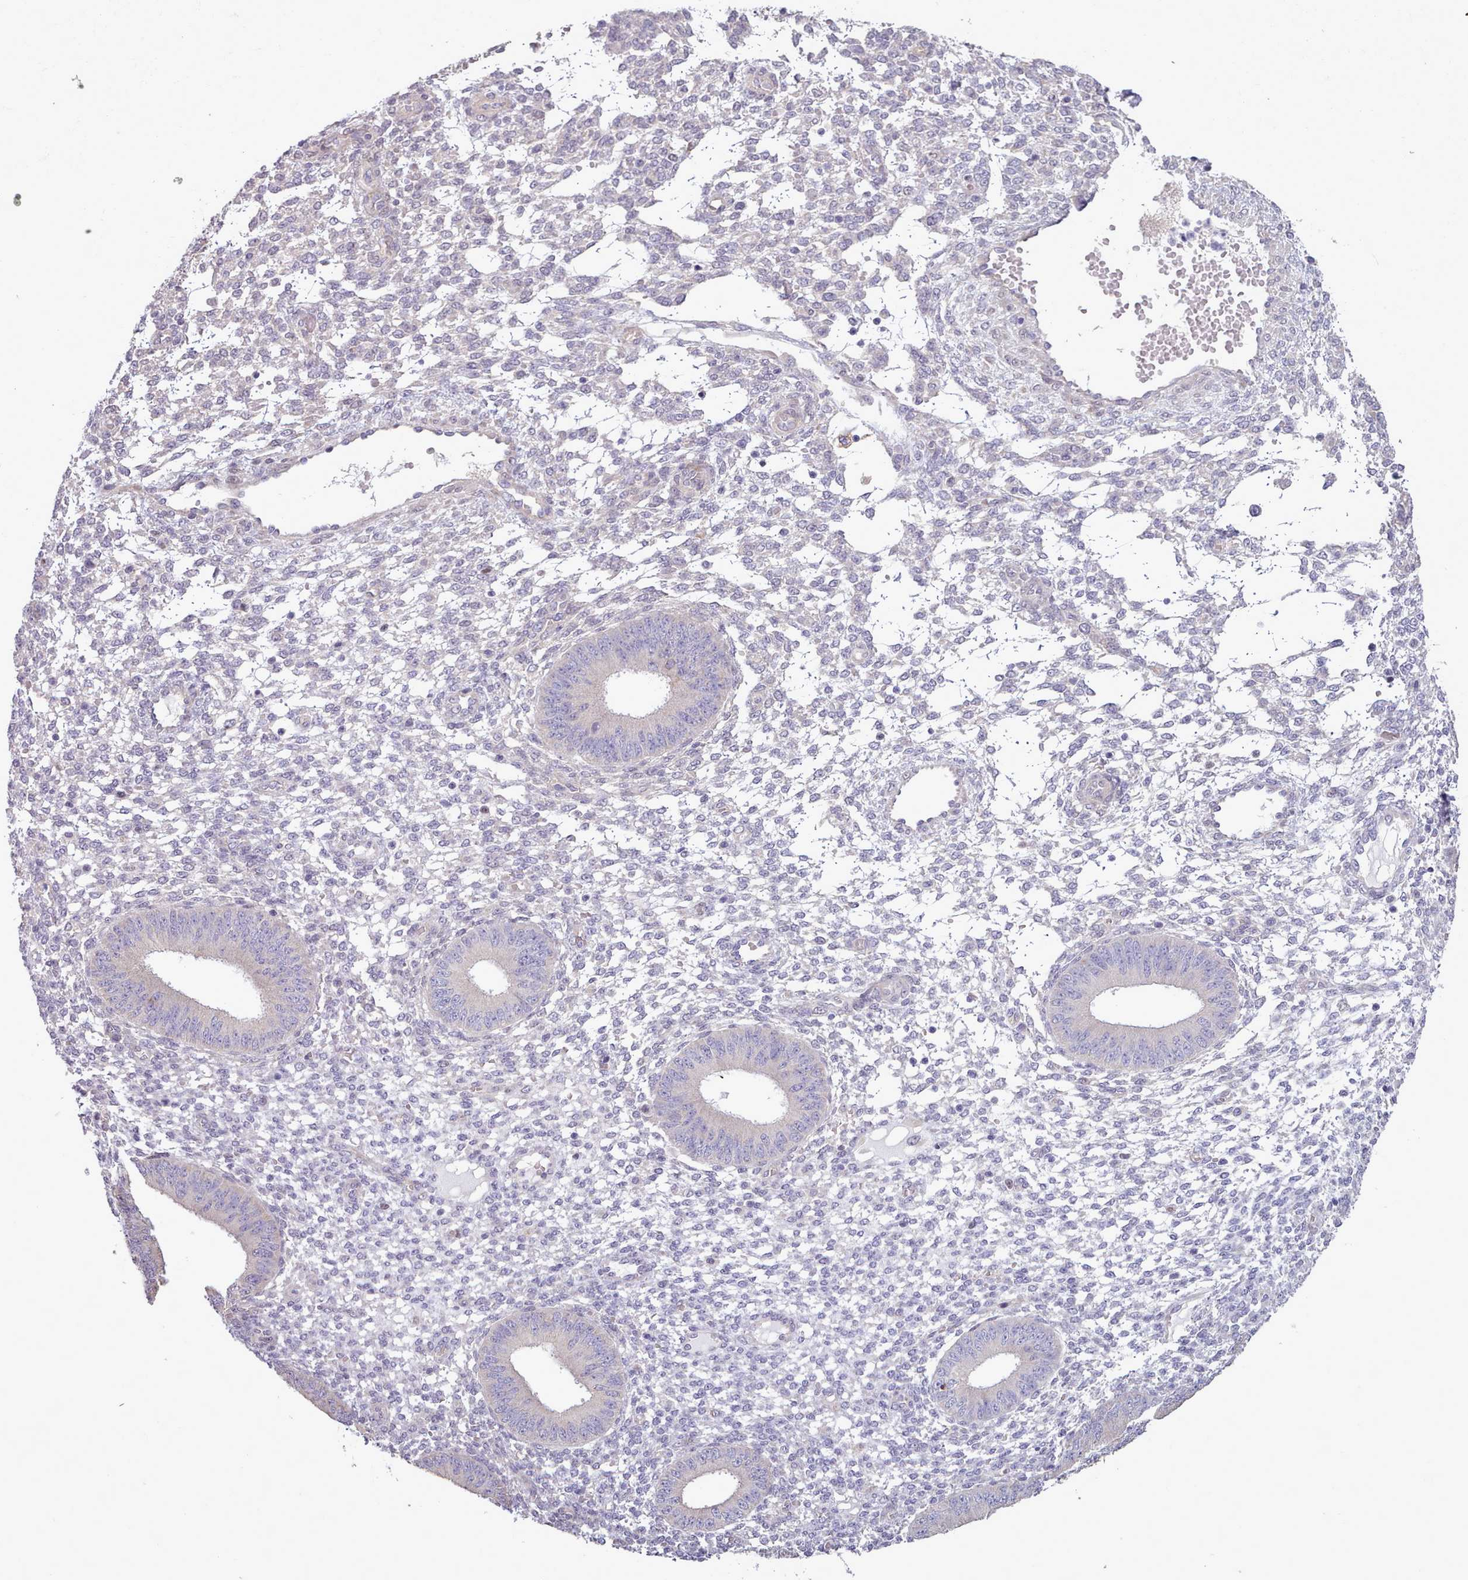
{"staining": {"intensity": "negative", "quantity": "none", "location": "none"}, "tissue": "endometrium", "cell_type": "Cells in endometrial stroma", "image_type": "normal", "snomed": [{"axis": "morphology", "description": "Normal tissue, NOS"}, {"axis": "topography", "description": "Endometrium"}], "caption": "DAB immunohistochemical staining of normal human endometrium exhibits no significant staining in cells in endometrial stroma. (Brightfield microscopy of DAB (3,3'-diaminobenzidine) immunohistochemistry at high magnification).", "gene": "DPF1", "patient": {"sex": "female", "age": 49}}